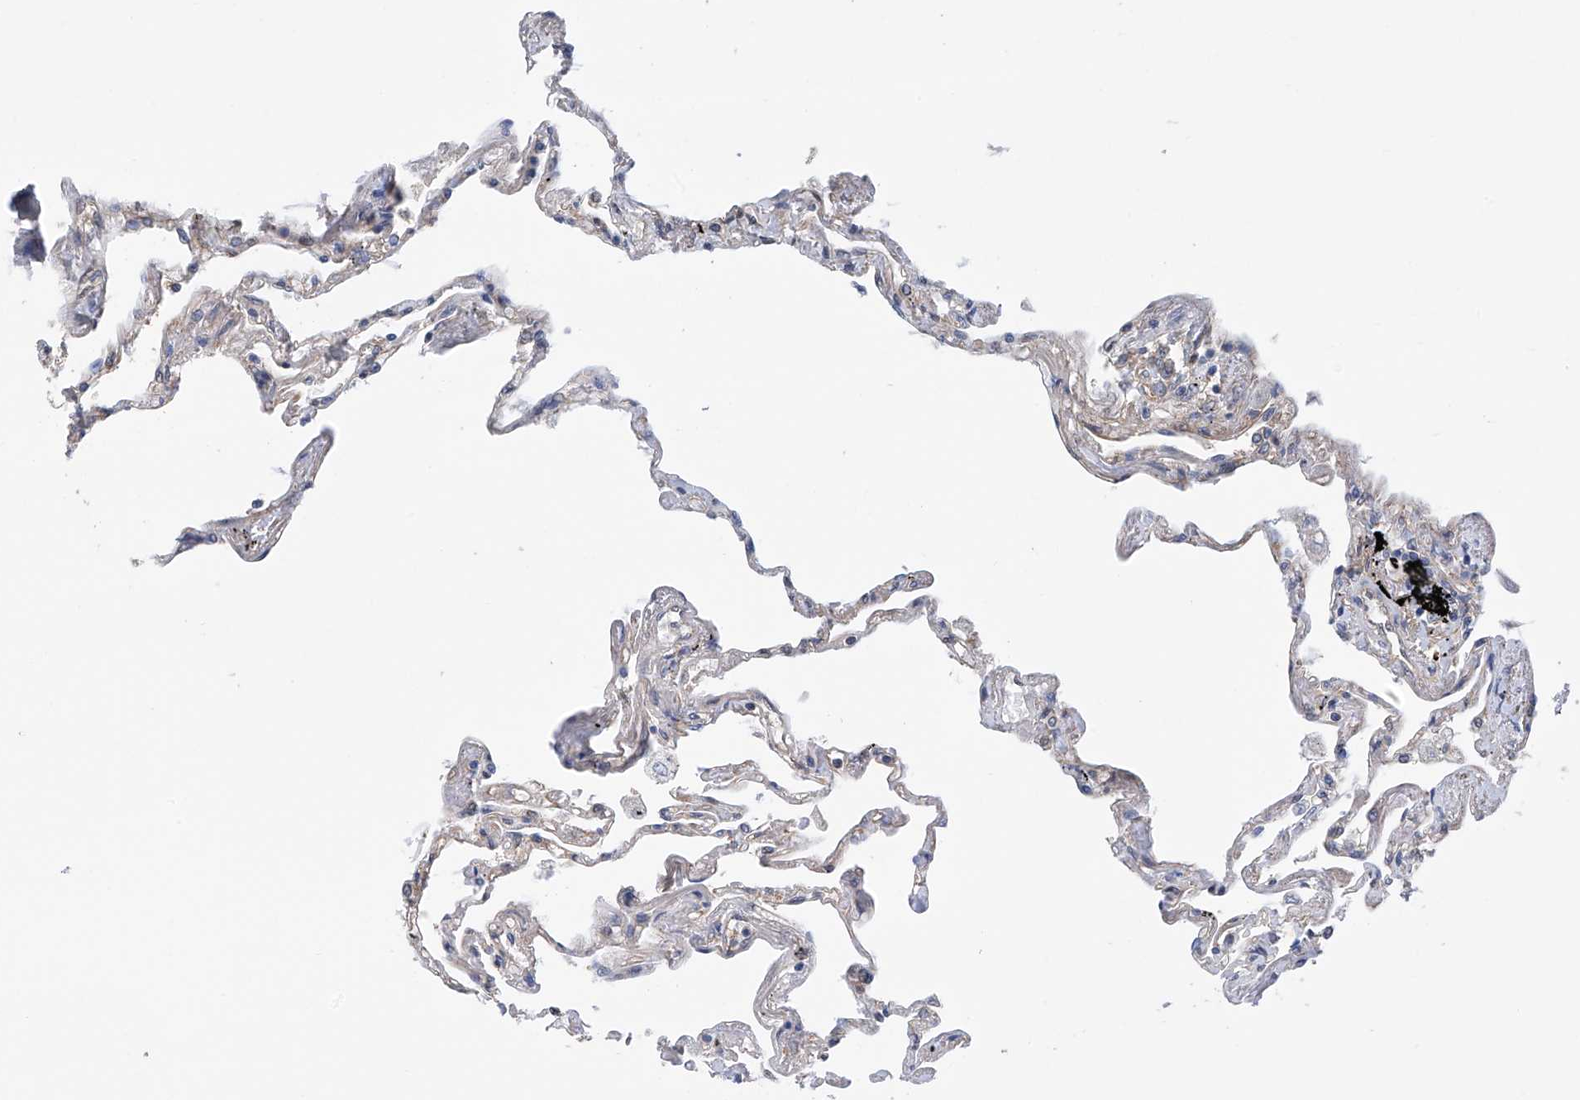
{"staining": {"intensity": "weak", "quantity": "<25%", "location": "cytoplasmic/membranous"}, "tissue": "lung", "cell_type": "Alveolar cells", "image_type": "normal", "snomed": [{"axis": "morphology", "description": "Normal tissue, NOS"}, {"axis": "topography", "description": "Lung"}], "caption": "The IHC micrograph has no significant positivity in alveolar cells of lung. (Immunohistochemistry, brightfield microscopy, high magnification).", "gene": "CHPF", "patient": {"sex": "female", "age": 67}}